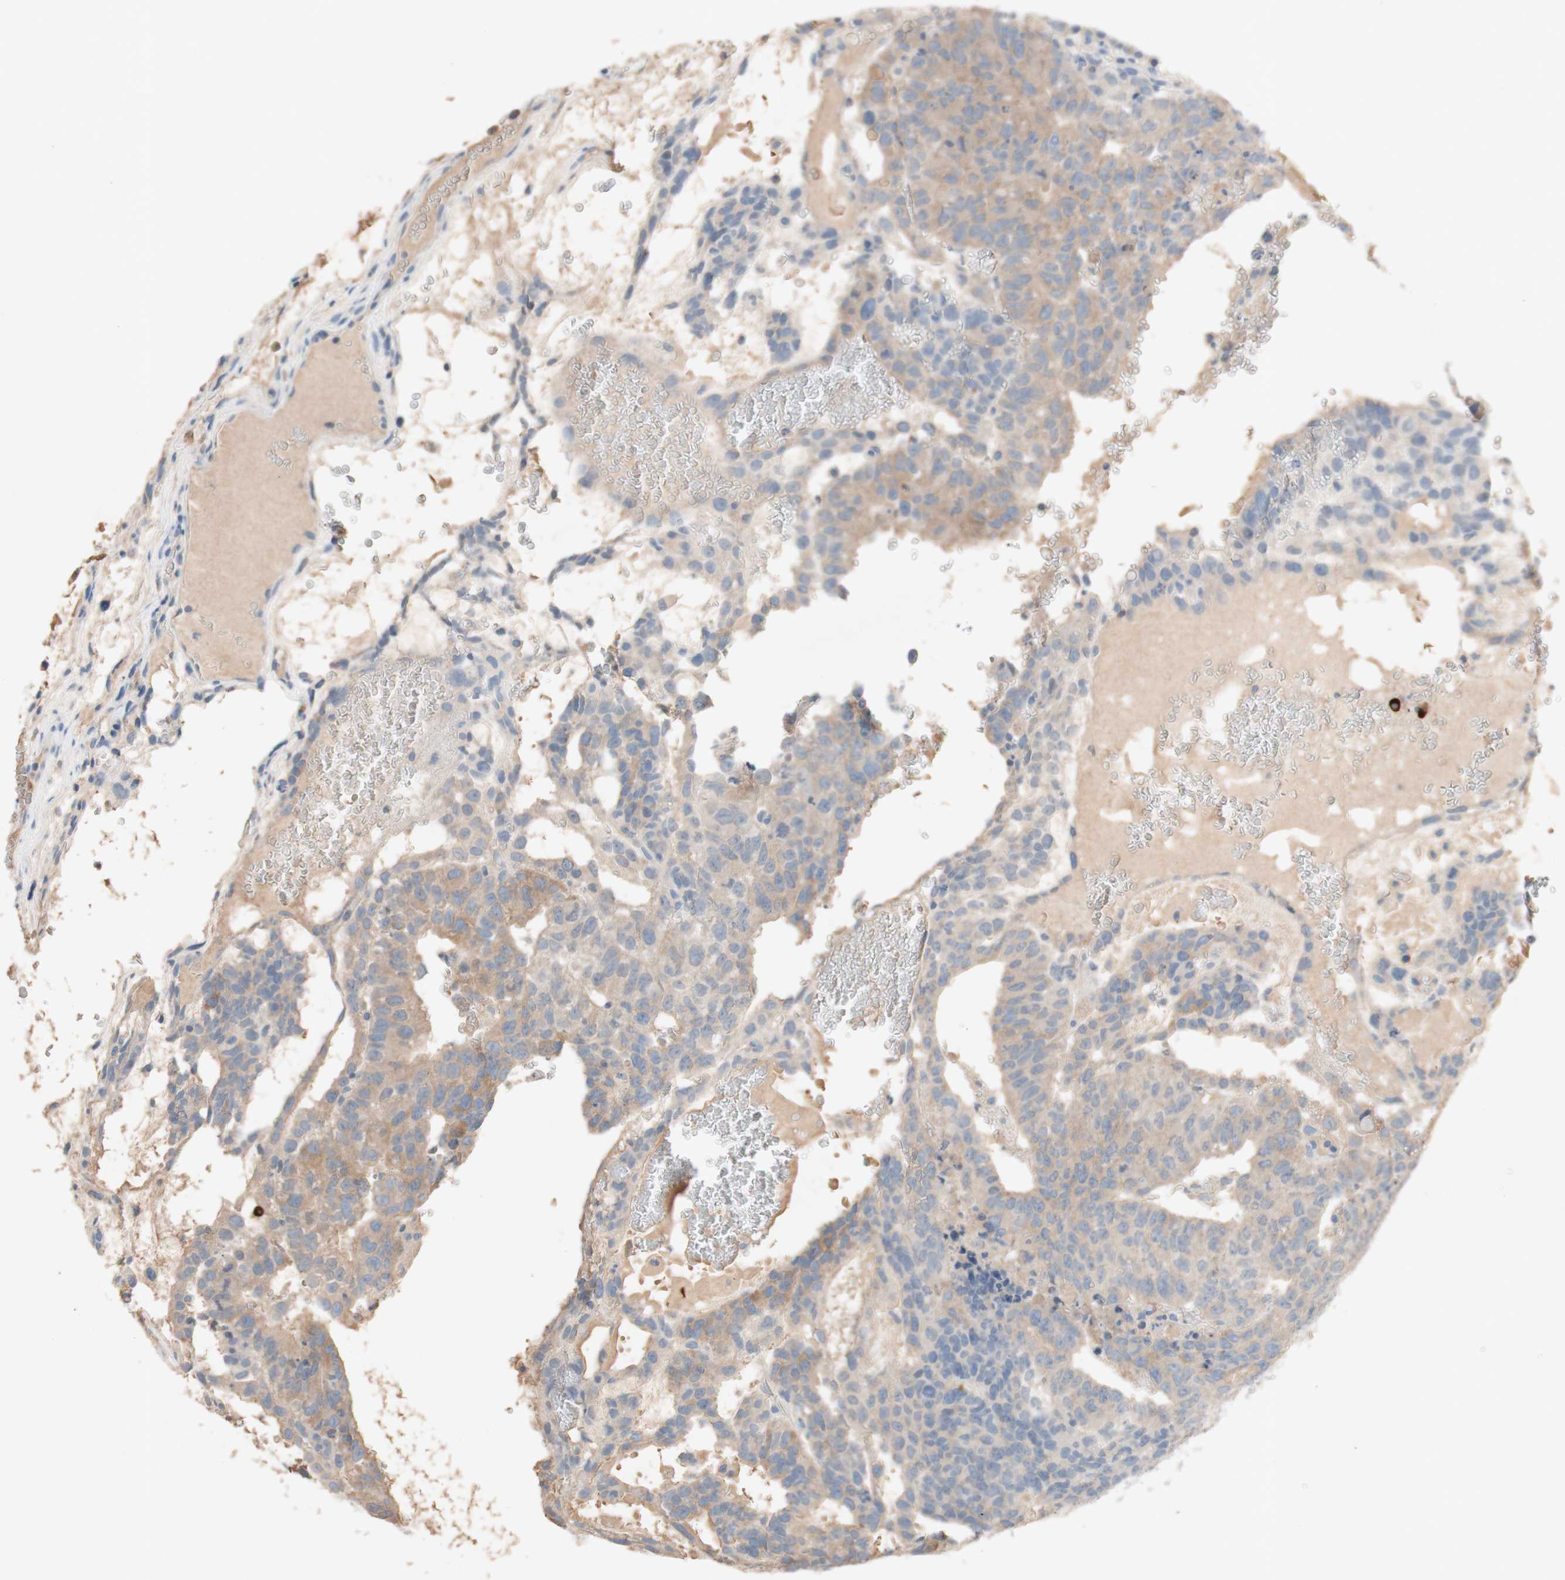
{"staining": {"intensity": "weak", "quantity": ">75%", "location": "cytoplasmic/membranous"}, "tissue": "testis cancer", "cell_type": "Tumor cells", "image_type": "cancer", "snomed": [{"axis": "morphology", "description": "Seminoma, NOS"}, {"axis": "morphology", "description": "Carcinoma, Embryonal, NOS"}, {"axis": "topography", "description": "Testis"}], "caption": "Protein expression analysis of human testis cancer (embryonal carcinoma) reveals weak cytoplasmic/membranous positivity in approximately >75% of tumor cells. (brown staining indicates protein expression, while blue staining denotes nuclei).", "gene": "PACSIN1", "patient": {"sex": "male", "age": 52}}